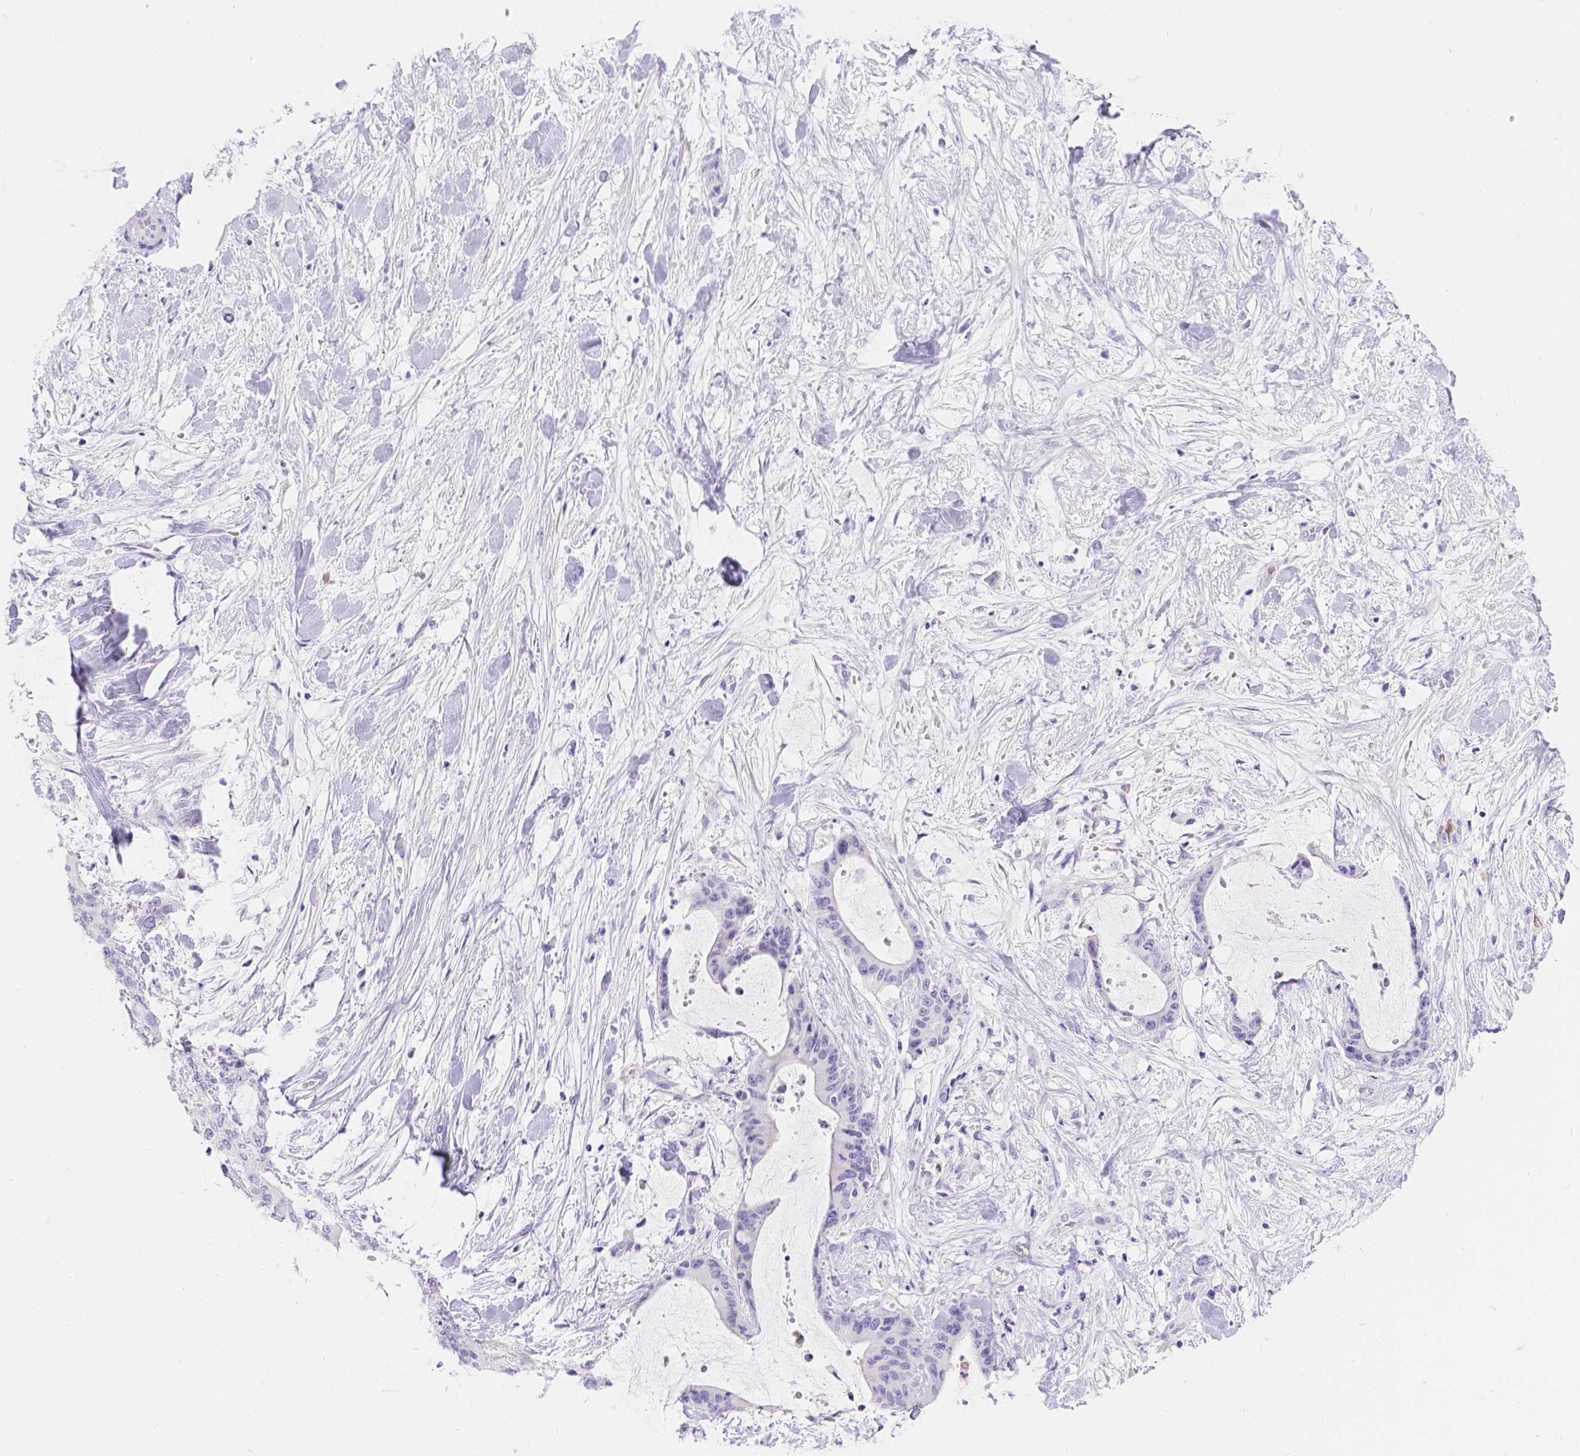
{"staining": {"intensity": "negative", "quantity": "none", "location": "none"}, "tissue": "liver cancer", "cell_type": "Tumor cells", "image_type": "cancer", "snomed": [{"axis": "morphology", "description": "Cholangiocarcinoma"}, {"axis": "topography", "description": "Liver"}], "caption": "Immunohistochemistry image of human liver cancer stained for a protein (brown), which reveals no staining in tumor cells. (DAB immunohistochemistry (IHC), high magnification).", "gene": "GNRHR", "patient": {"sex": "female", "age": 73}}